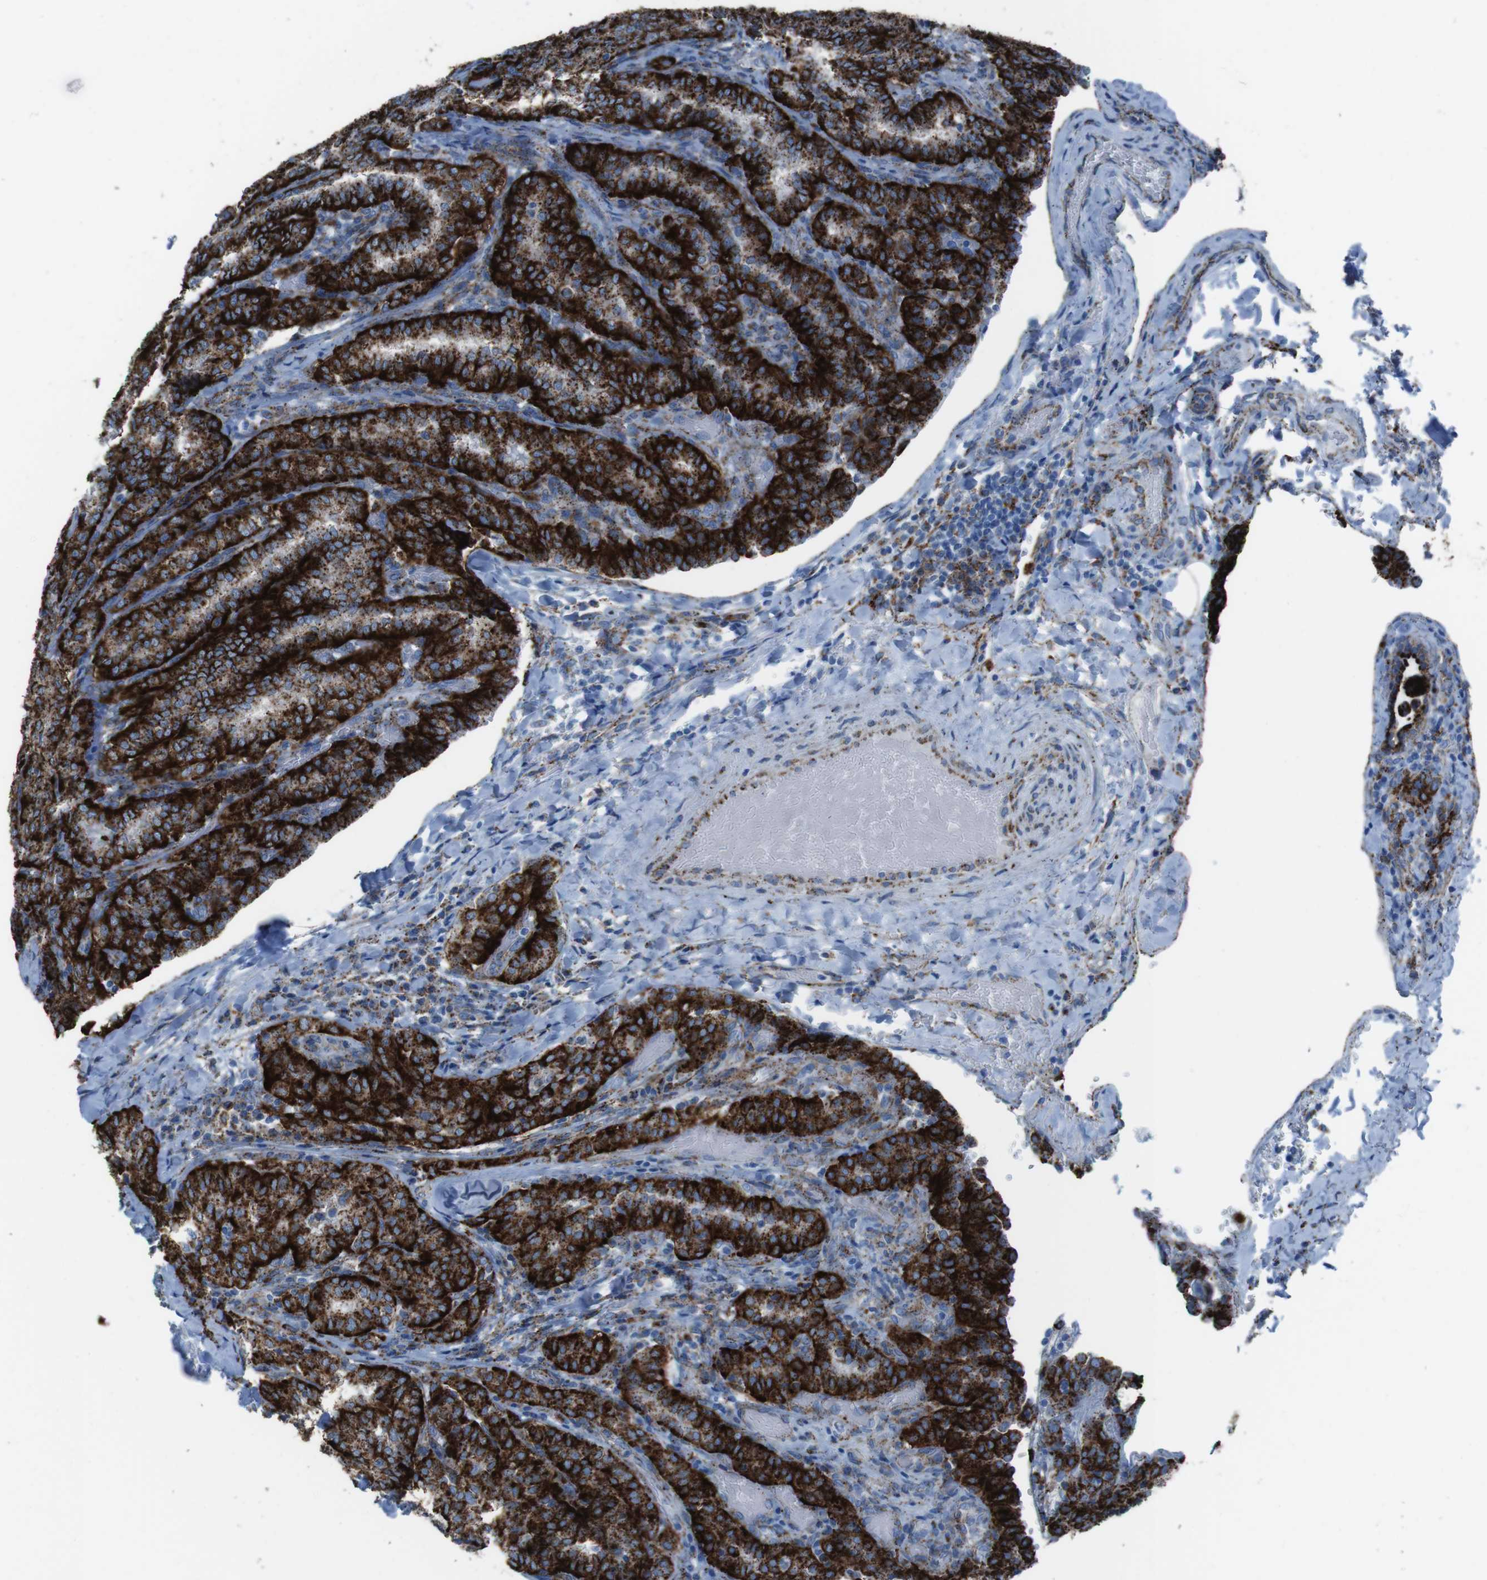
{"staining": {"intensity": "strong", "quantity": ">75%", "location": "cytoplasmic/membranous"}, "tissue": "thyroid cancer", "cell_type": "Tumor cells", "image_type": "cancer", "snomed": [{"axis": "morphology", "description": "Normal tissue, NOS"}, {"axis": "morphology", "description": "Papillary adenocarcinoma, NOS"}, {"axis": "topography", "description": "Thyroid gland"}], "caption": "DAB immunohistochemical staining of human thyroid papillary adenocarcinoma exhibits strong cytoplasmic/membranous protein staining in approximately >75% of tumor cells. The protein of interest is stained brown, and the nuclei are stained in blue (DAB IHC with brightfield microscopy, high magnification).", "gene": "SCARB2", "patient": {"sex": "female", "age": 30}}